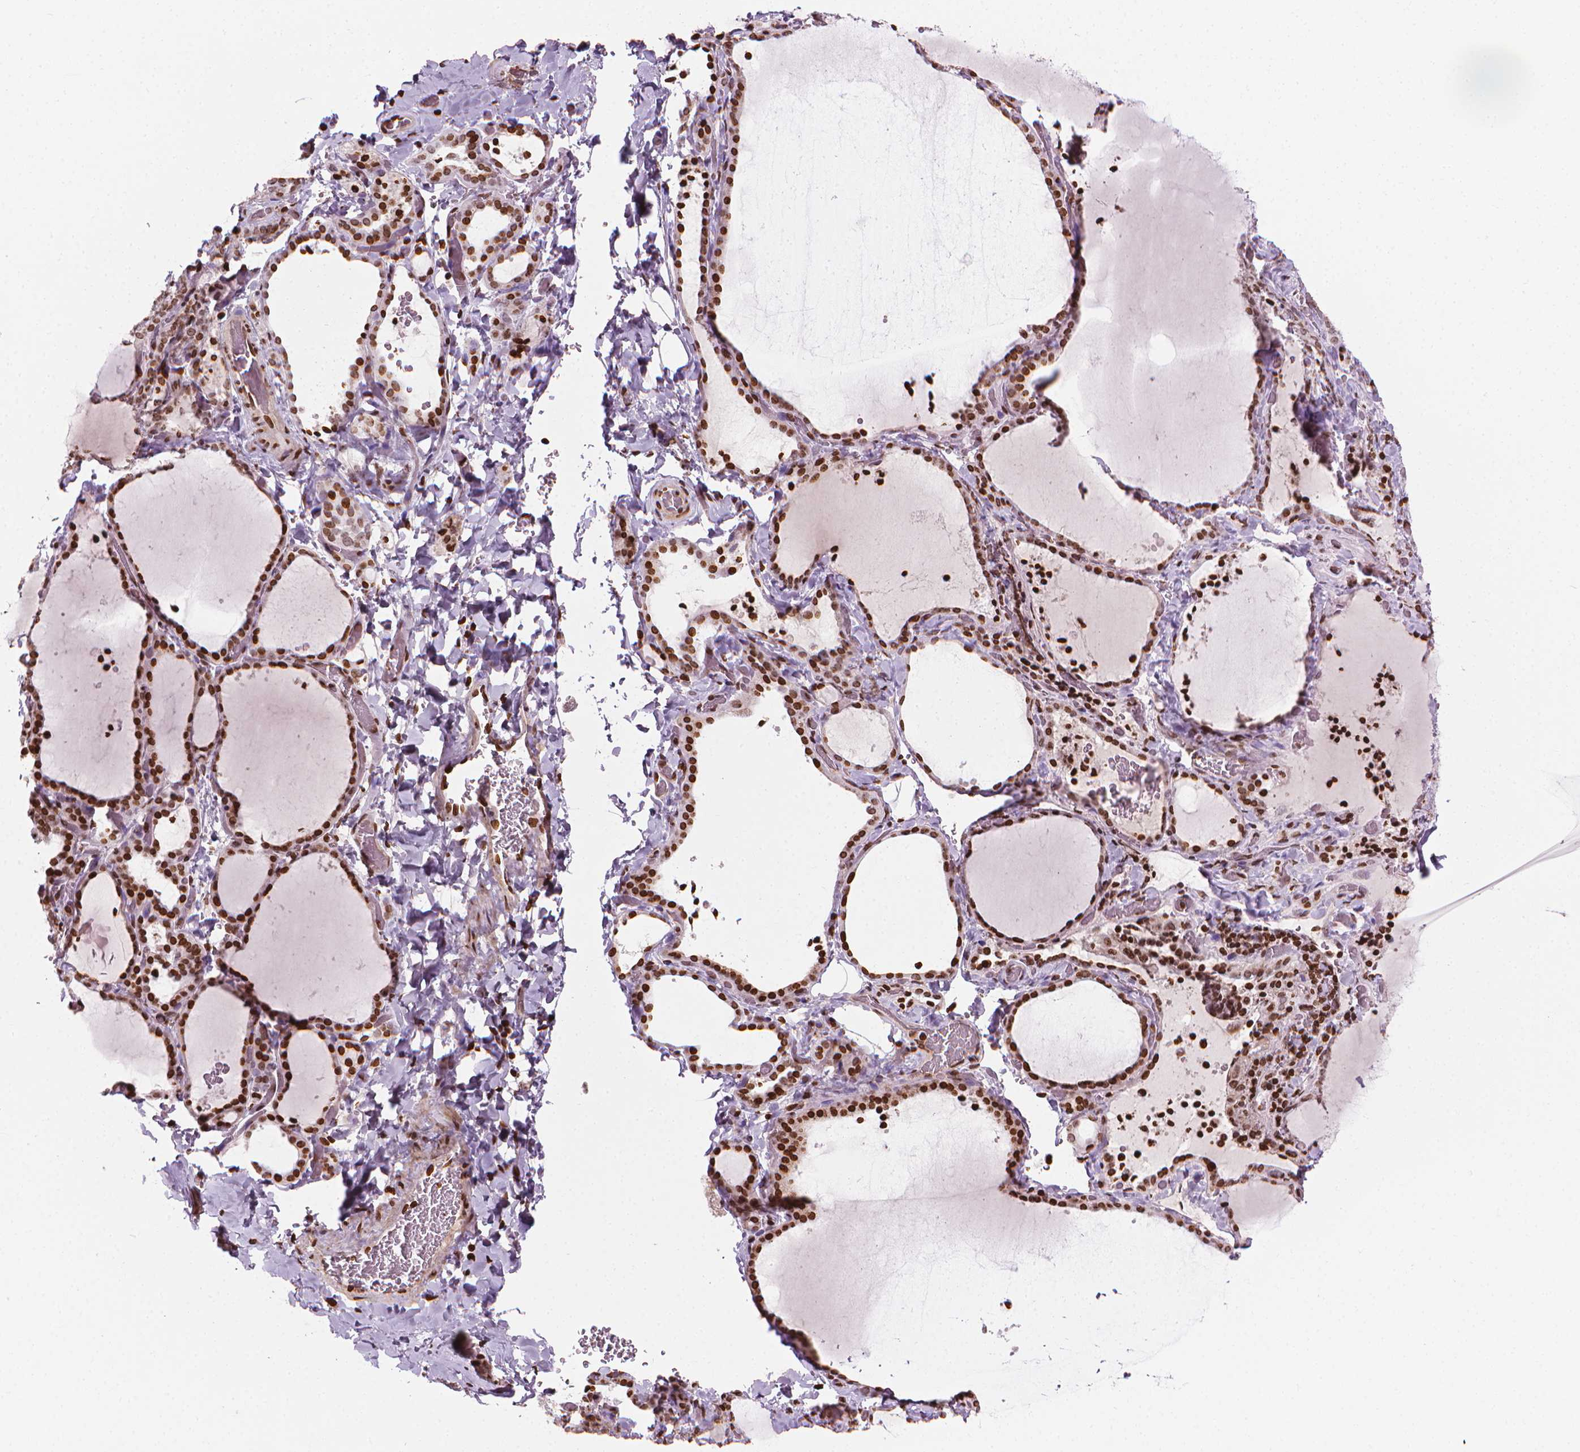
{"staining": {"intensity": "strong", "quantity": ">75%", "location": "nuclear"}, "tissue": "thyroid gland", "cell_type": "Glandular cells", "image_type": "normal", "snomed": [{"axis": "morphology", "description": "Normal tissue, NOS"}, {"axis": "topography", "description": "Thyroid gland"}], "caption": "Strong nuclear expression for a protein is present in about >75% of glandular cells of unremarkable thyroid gland using immunohistochemistry.", "gene": "PIP4K2A", "patient": {"sex": "female", "age": 22}}